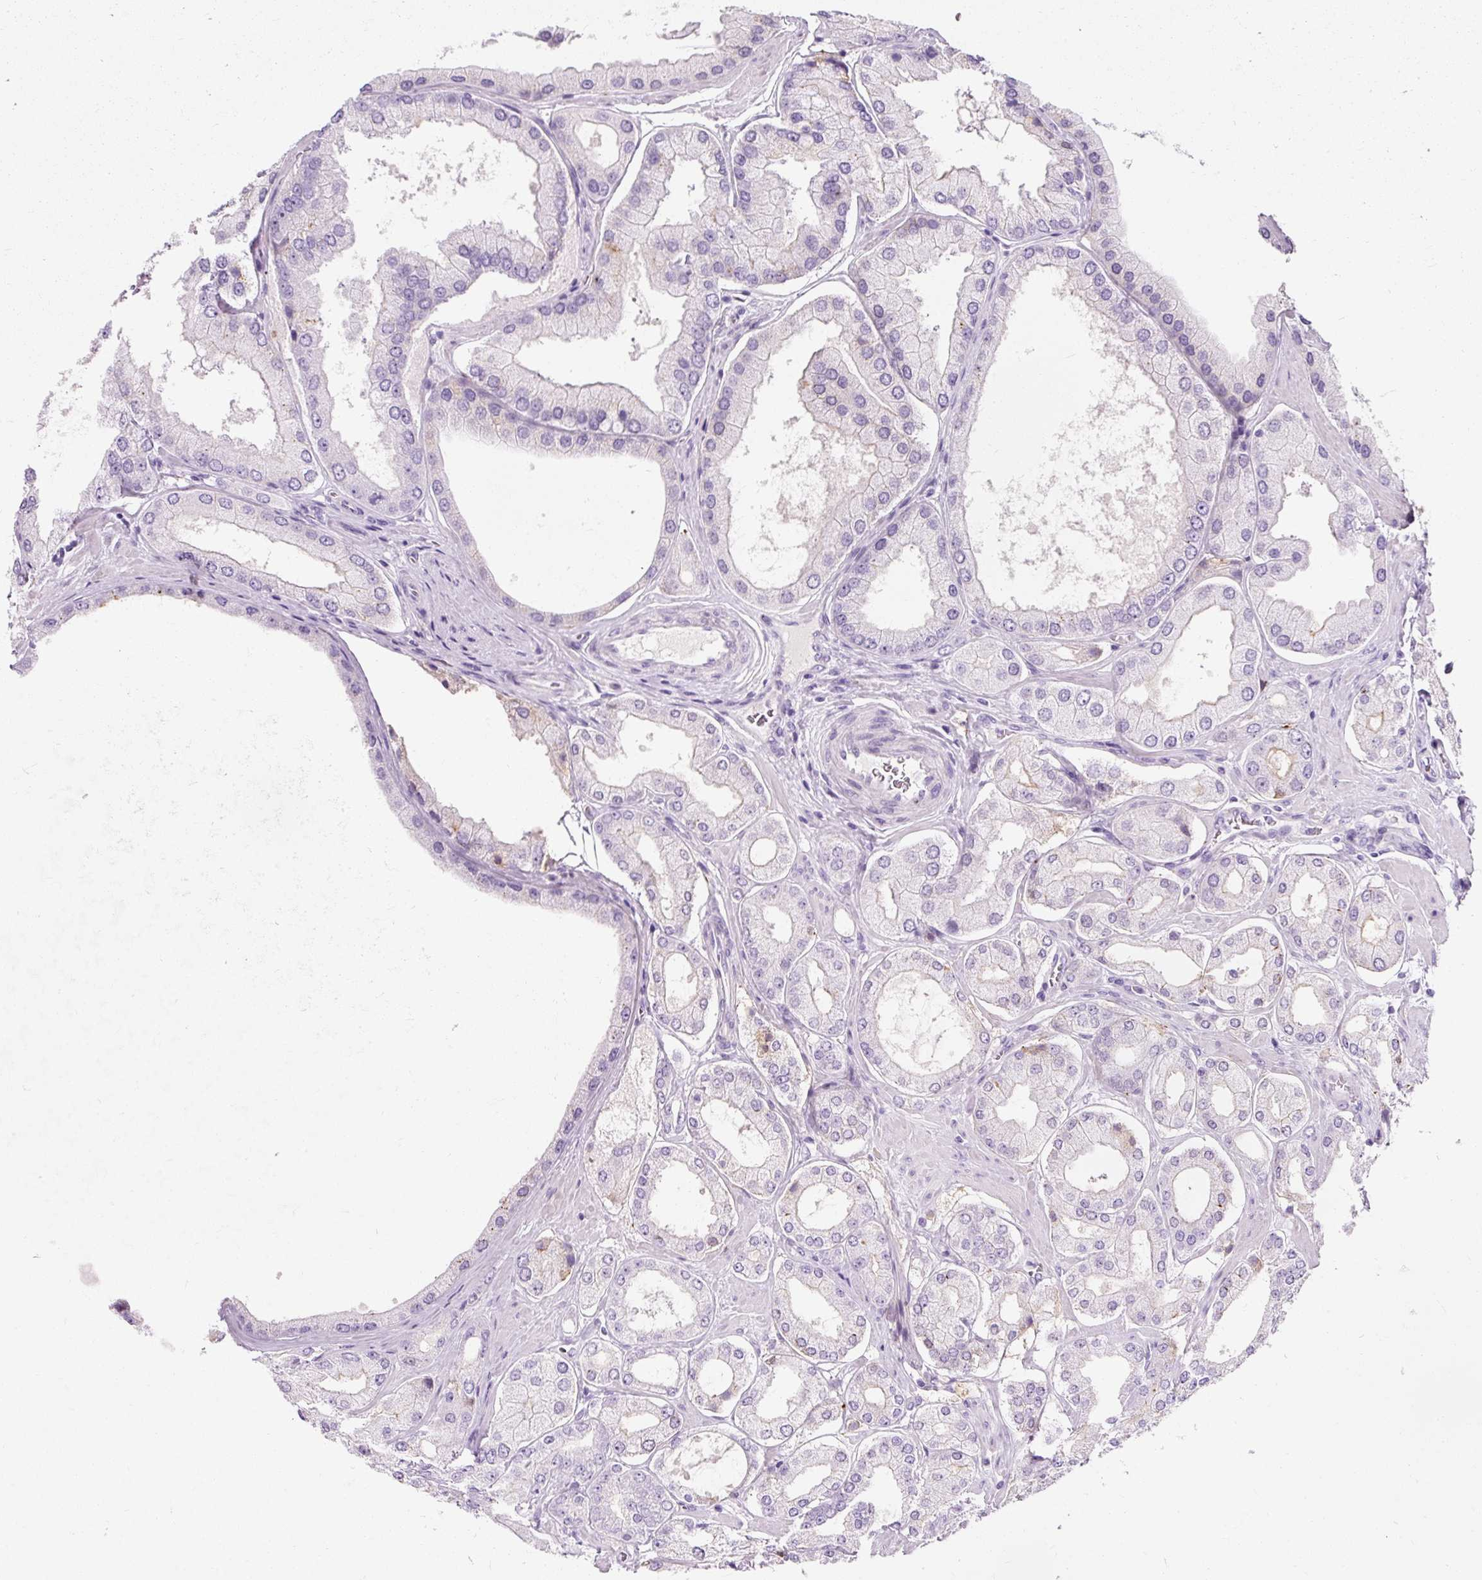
{"staining": {"intensity": "negative", "quantity": "none", "location": "none"}, "tissue": "prostate cancer", "cell_type": "Tumor cells", "image_type": "cancer", "snomed": [{"axis": "morphology", "description": "Adenocarcinoma, Low grade"}, {"axis": "topography", "description": "Prostate"}], "caption": "The immunohistochemistry (IHC) image has no significant expression in tumor cells of prostate cancer tissue.", "gene": "CLDN25", "patient": {"sex": "male", "age": 42}}